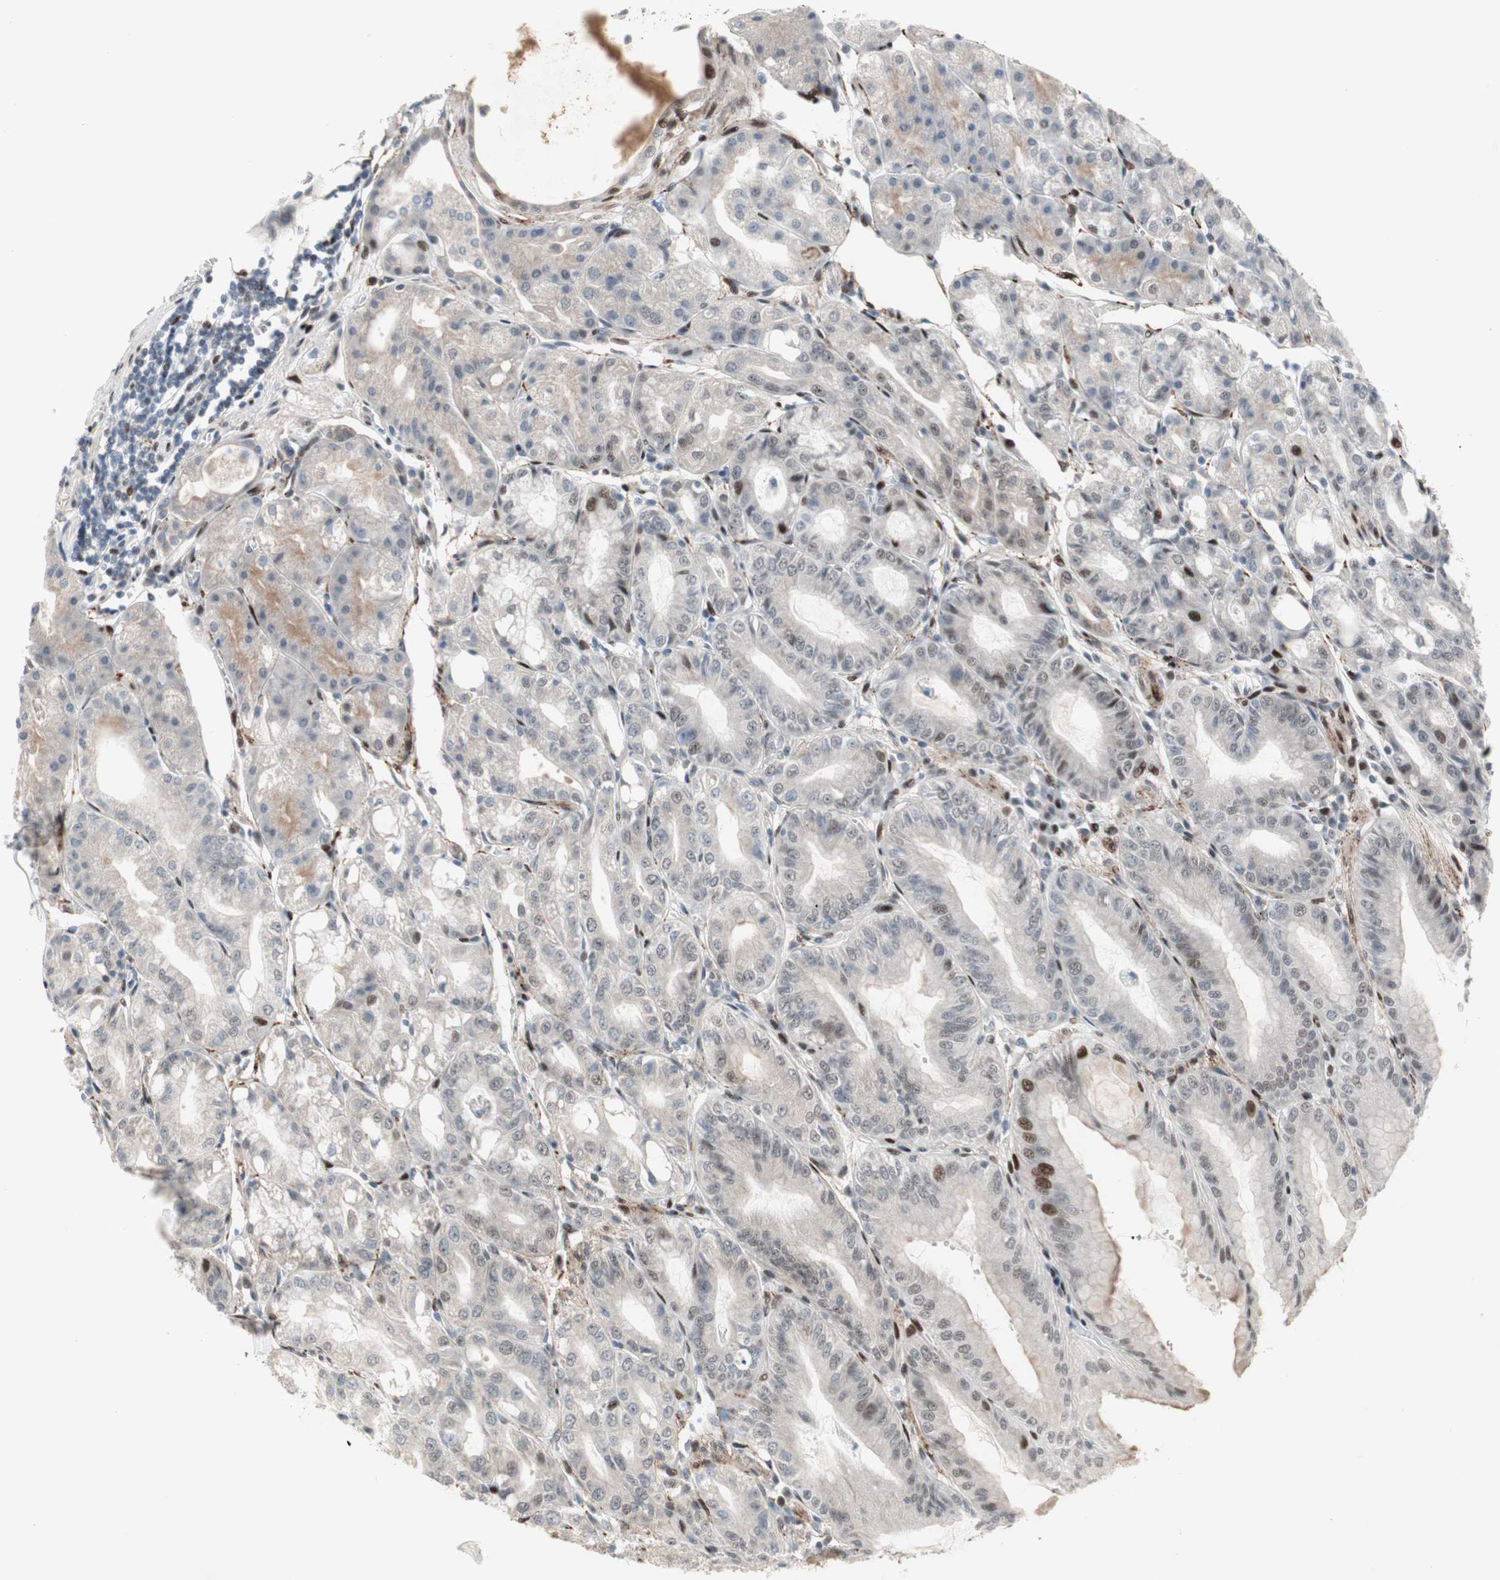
{"staining": {"intensity": "moderate", "quantity": "<25%", "location": "cytoplasmic/membranous,nuclear"}, "tissue": "stomach", "cell_type": "Glandular cells", "image_type": "normal", "snomed": [{"axis": "morphology", "description": "Normal tissue, NOS"}, {"axis": "topography", "description": "Stomach, lower"}], "caption": "Immunohistochemistry (IHC) of unremarkable stomach demonstrates low levels of moderate cytoplasmic/membranous,nuclear staining in about <25% of glandular cells.", "gene": "FBXO44", "patient": {"sex": "male", "age": 71}}